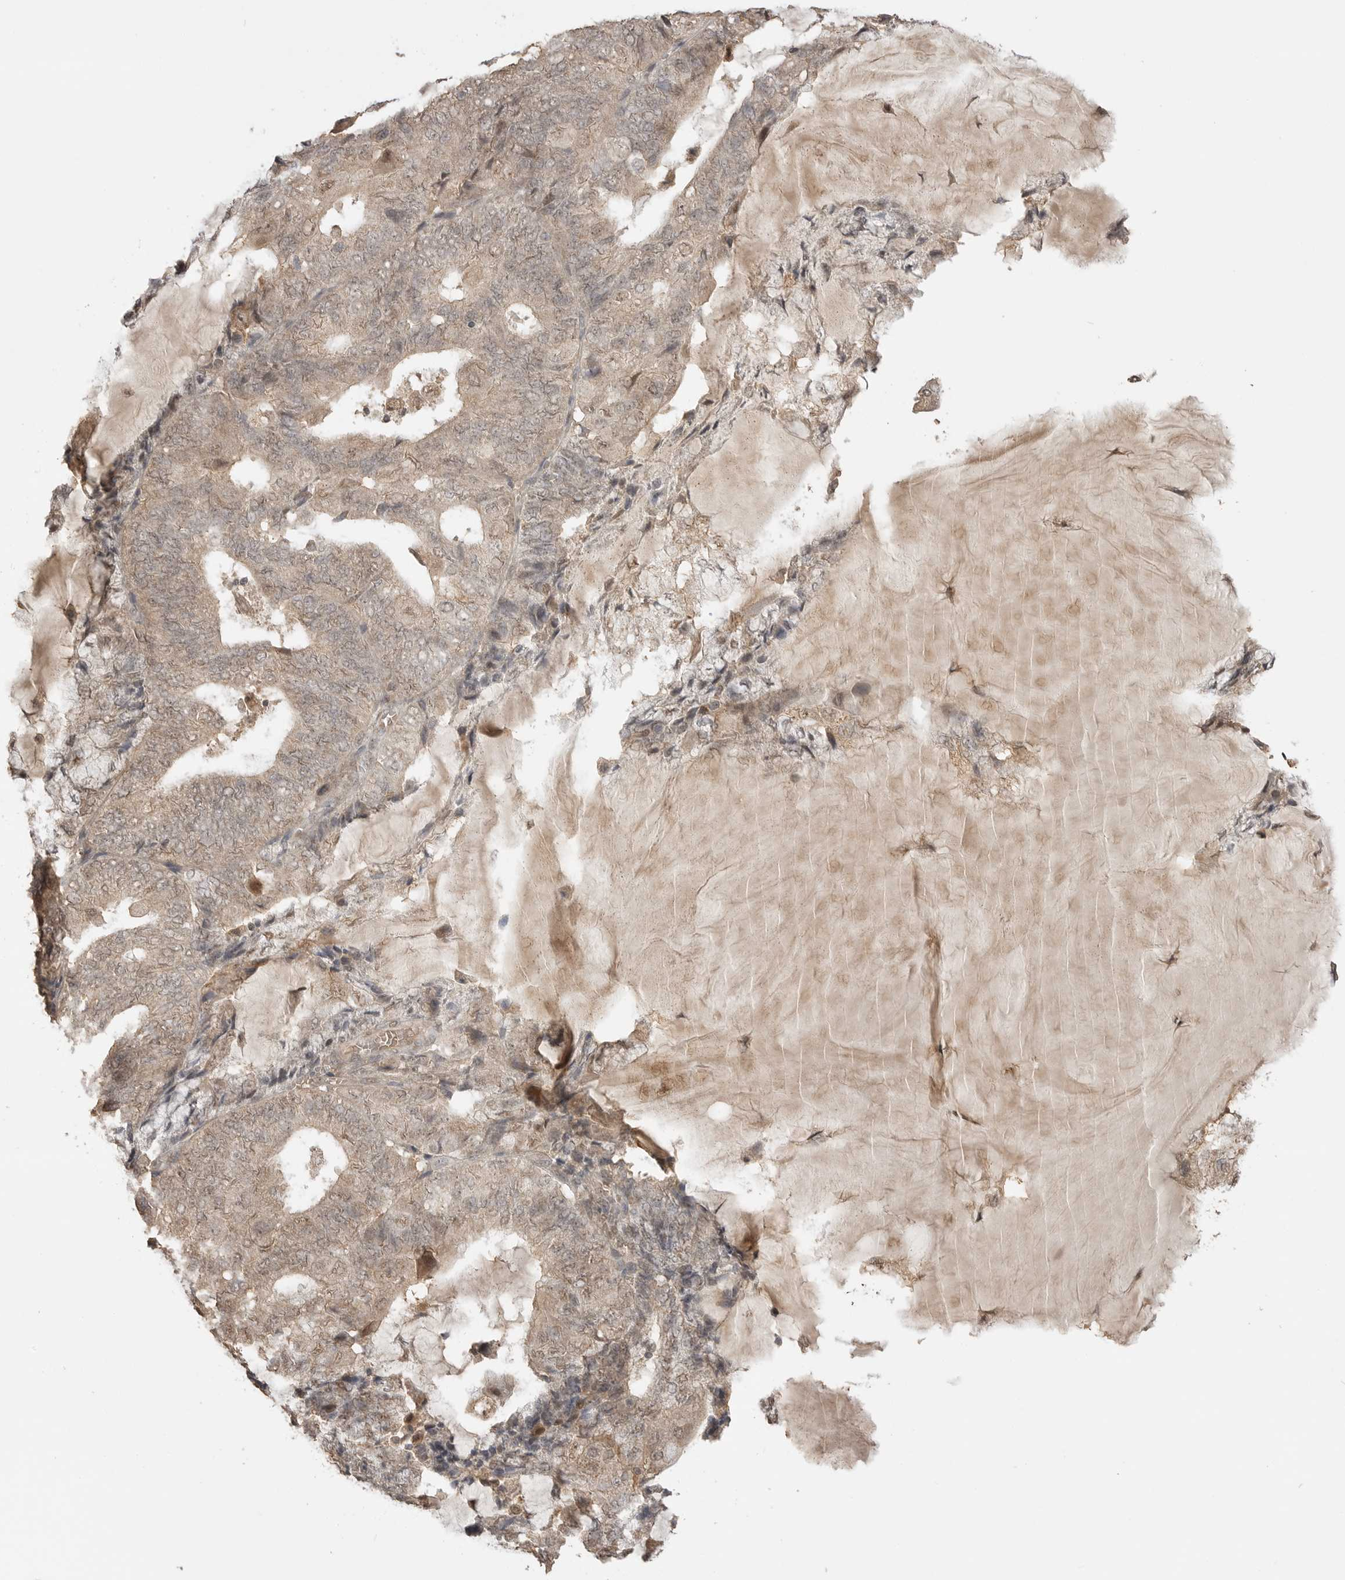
{"staining": {"intensity": "weak", "quantity": "25%-75%", "location": "cytoplasmic/membranous,nuclear"}, "tissue": "endometrial cancer", "cell_type": "Tumor cells", "image_type": "cancer", "snomed": [{"axis": "morphology", "description": "Adenocarcinoma, NOS"}, {"axis": "topography", "description": "Endometrium"}], "caption": "Protein expression by immunohistochemistry (IHC) shows weak cytoplasmic/membranous and nuclear expression in about 25%-75% of tumor cells in endometrial adenocarcinoma. (Stains: DAB in brown, nuclei in blue, Microscopy: brightfield microscopy at high magnification).", "gene": "ASPSCR1", "patient": {"sex": "female", "age": 81}}